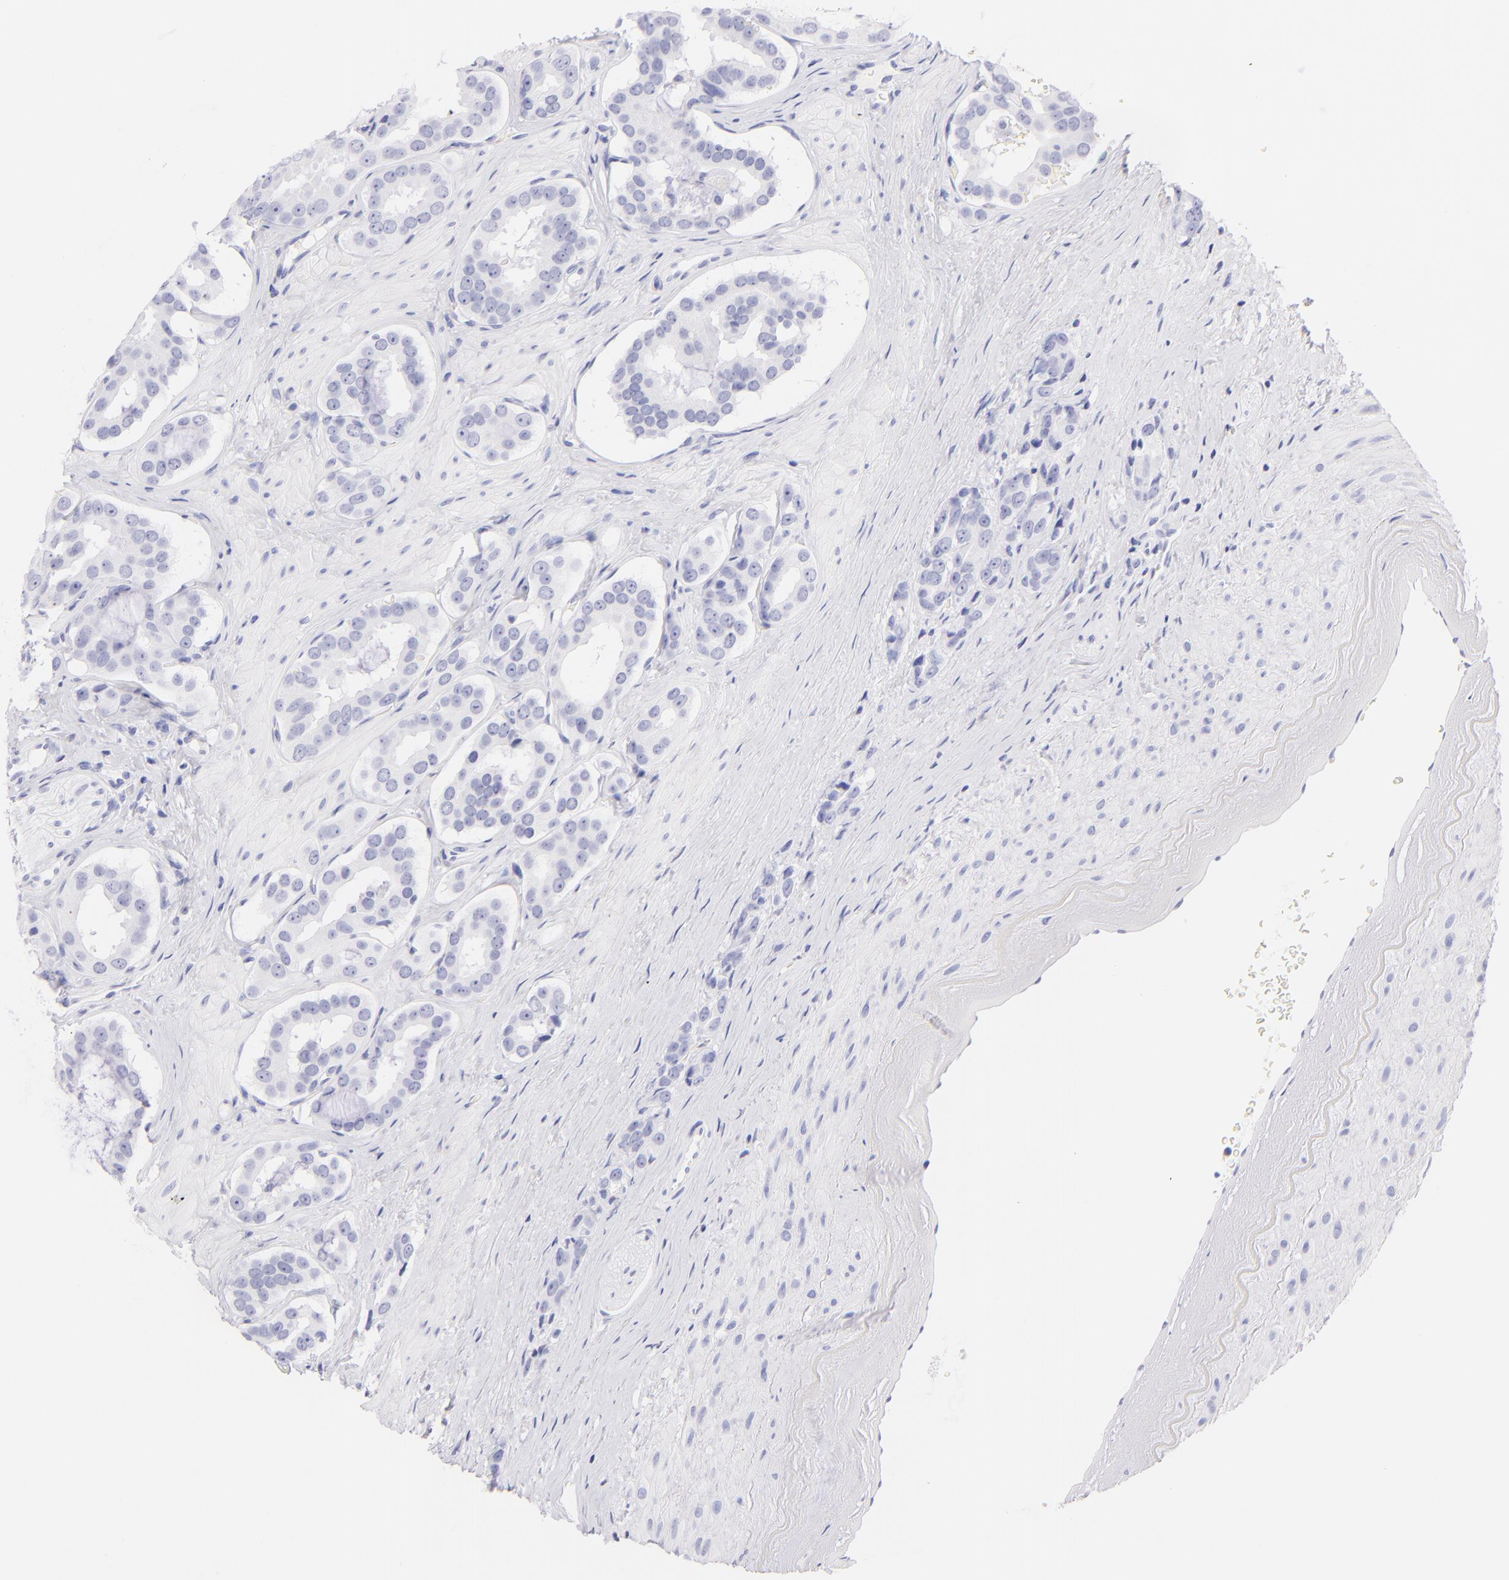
{"staining": {"intensity": "negative", "quantity": "none", "location": "none"}, "tissue": "prostate cancer", "cell_type": "Tumor cells", "image_type": "cancer", "snomed": [{"axis": "morphology", "description": "Adenocarcinoma, Low grade"}, {"axis": "topography", "description": "Prostate"}], "caption": "The immunohistochemistry photomicrograph has no significant expression in tumor cells of prostate adenocarcinoma (low-grade) tissue.", "gene": "SDC1", "patient": {"sex": "male", "age": 59}}